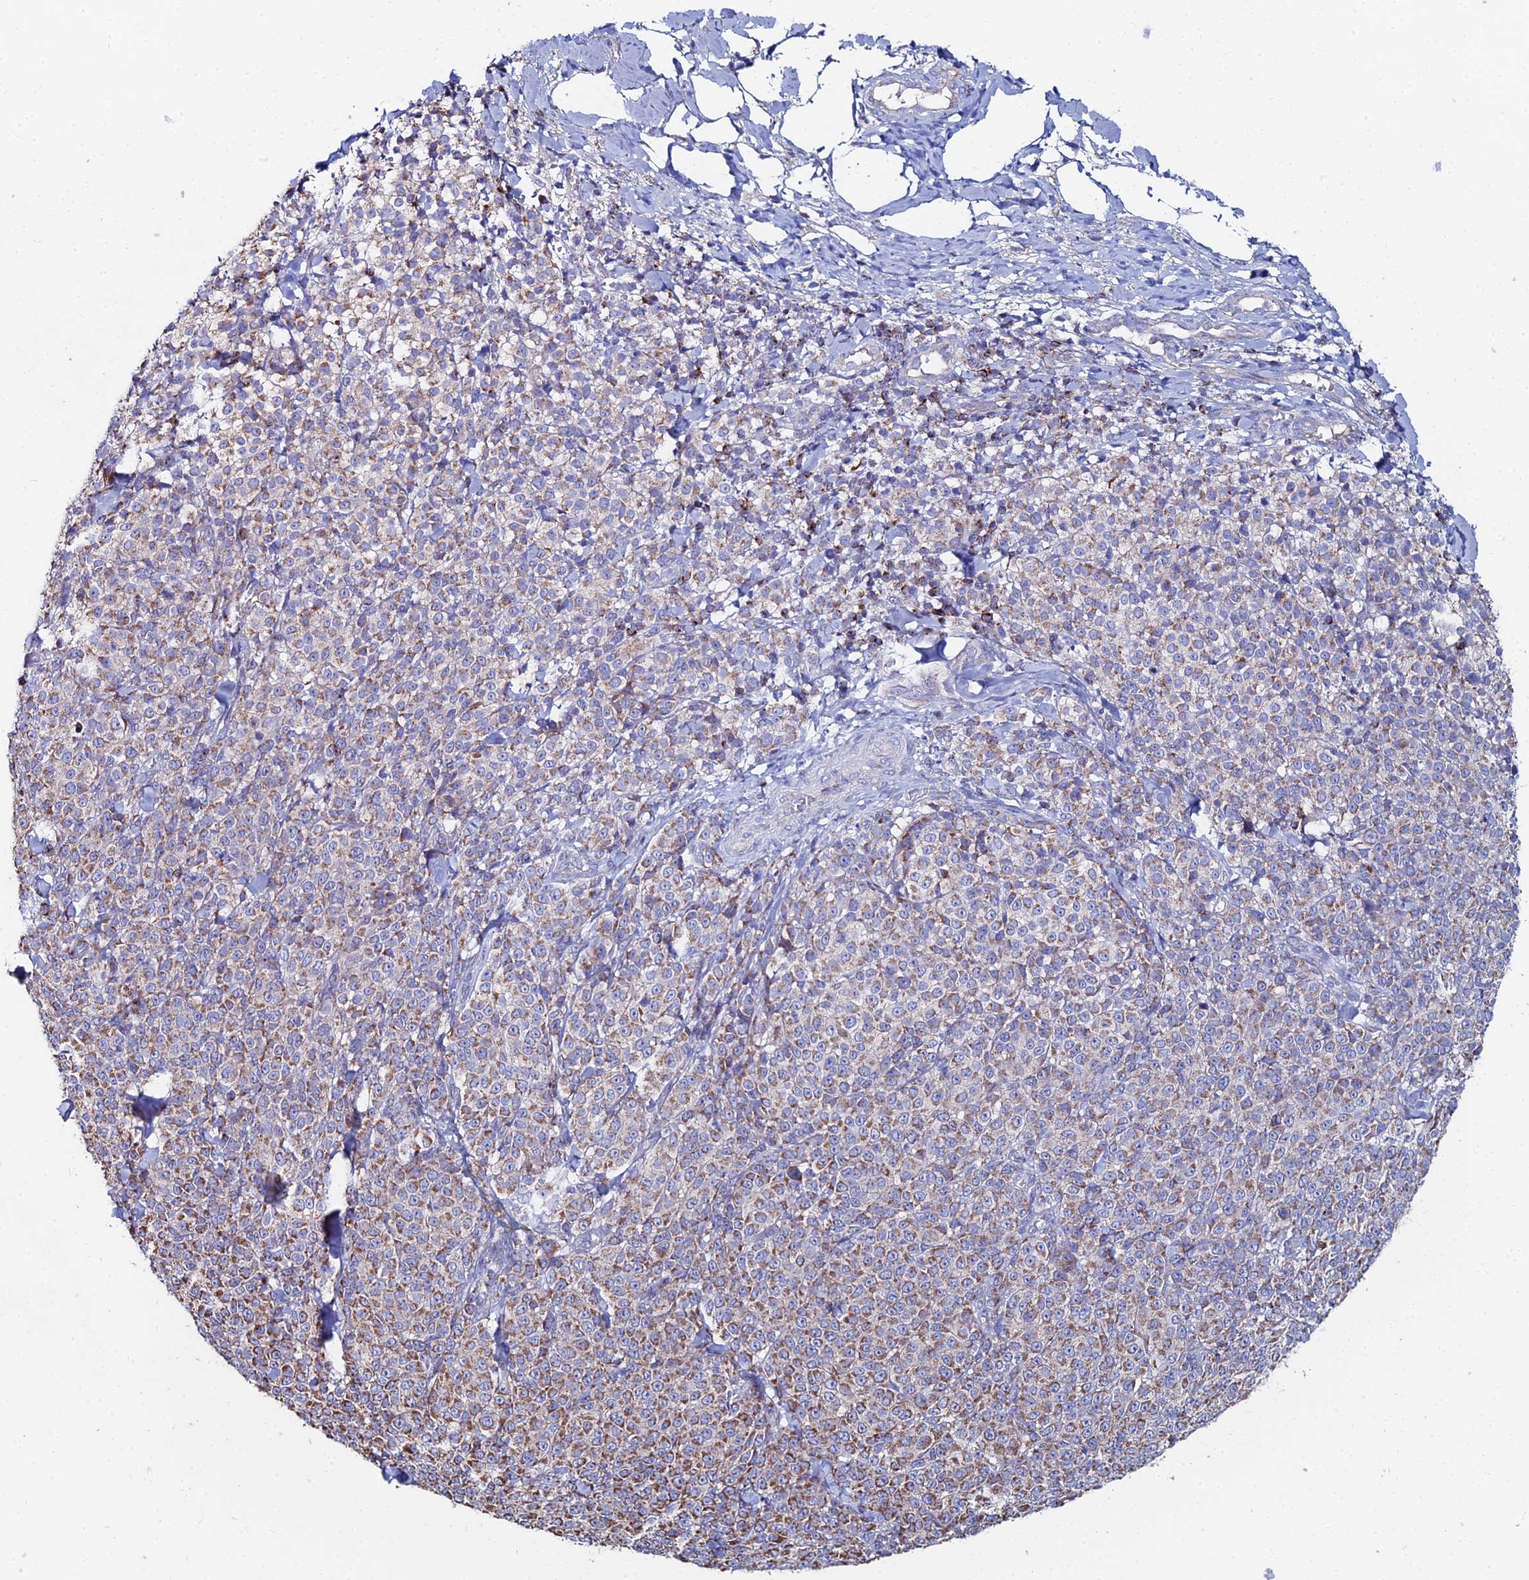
{"staining": {"intensity": "moderate", "quantity": "25%-75%", "location": "cytoplasmic/membranous"}, "tissue": "melanoma", "cell_type": "Tumor cells", "image_type": "cancer", "snomed": [{"axis": "morphology", "description": "Normal tissue, NOS"}, {"axis": "morphology", "description": "Malignant melanoma, NOS"}, {"axis": "topography", "description": "Skin"}], "caption": "Immunohistochemistry (IHC) (DAB (3,3'-diaminobenzidine)) staining of melanoma demonstrates moderate cytoplasmic/membranous protein positivity in approximately 25%-75% of tumor cells.", "gene": "SPOCK2", "patient": {"sex": "female", "age": 34}}